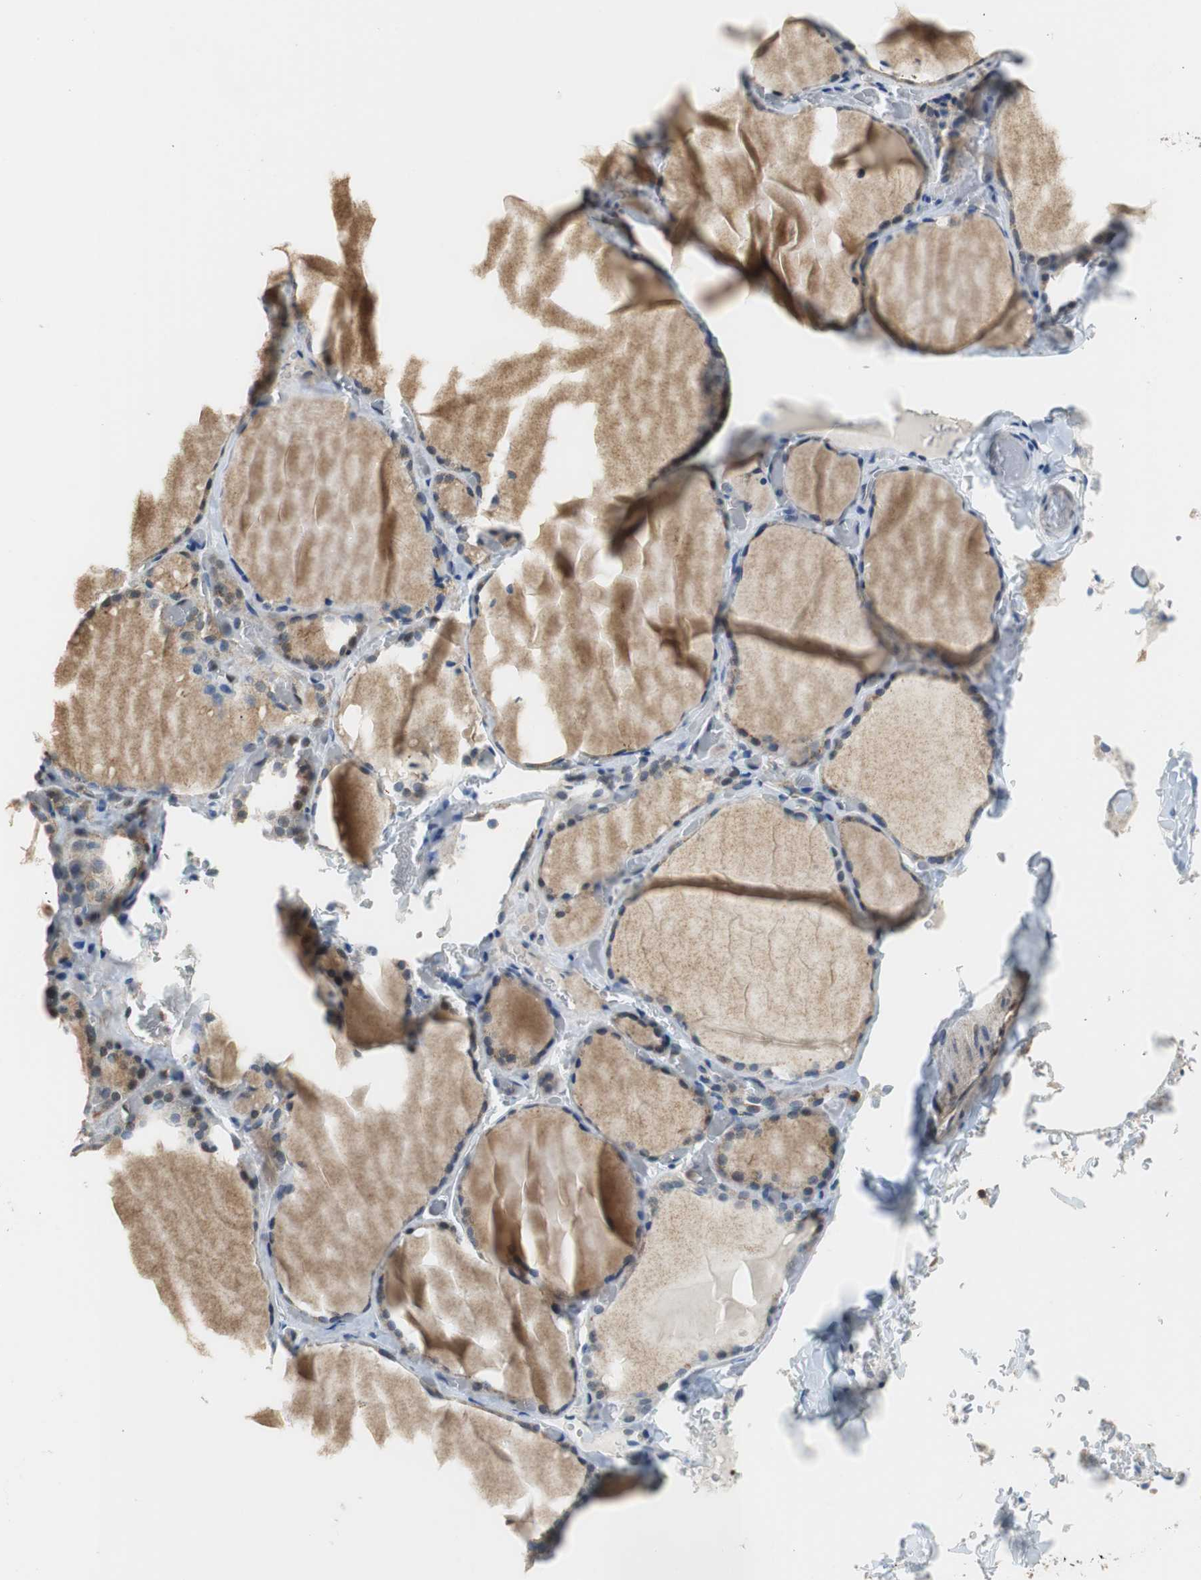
{"staining": {"intensity": "weak", "quantity": "25%-75%", "location": "cytoplasmic/membranous"}, "tissue": "thyroid gland", "cell_type": "Glandular cells", "image_type": "normal", "snomed": [{"axis": "morphology", "description": "Normal tissue, NOS"}, {"axis": "topography", "description": "Thyroid gland"}], "caption": "Brown immunohistochemical staining in benign thyroid gland displays weak cytoplasmic/membranous positivity in approximately 25%-75% of glandular cells. The protein is stained brown, and the nuclei are stained in blue (DAB (3,3'-diaminobenzidine) IHC with brightfield microscopy, high magnification).", "gene": "GSDMD", "patient": {"sex": "female", "age": 22}}